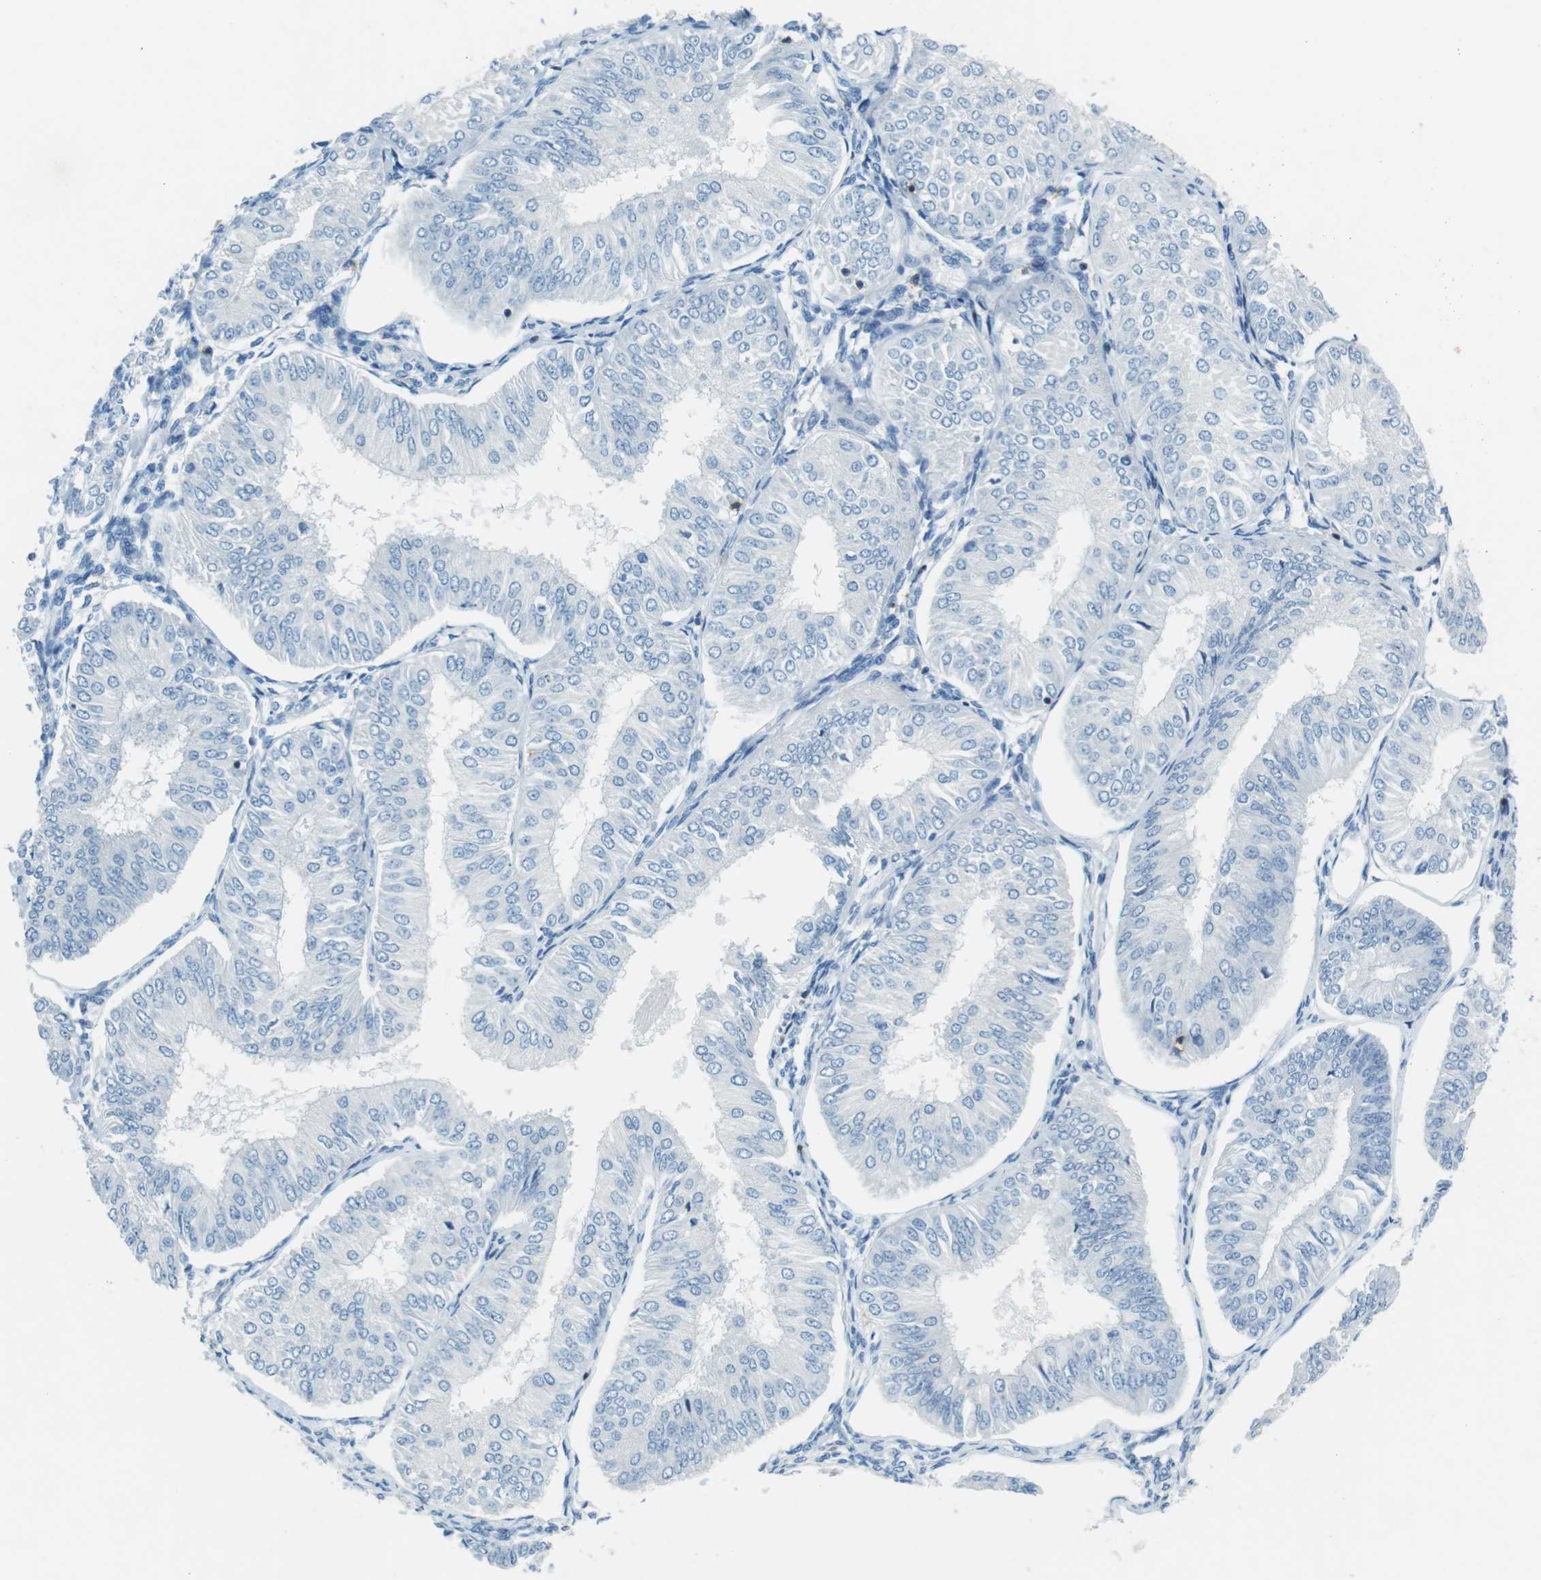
{"staining": {"intensity": "negative", "quantity": "none", "location": "none"}, "tissue": "endometrial cancer", "cell_type": "Tumor cells", "image_type": "cancer", "snomed": [{"axis": "morphology", "description": "Adenocarcinoma, NOS"}, {"axis": "topography", "description": "Endometrium"}], "caption": "The image reveals no significant positivity in tumor cells of adenocarcinoma (endometrial). (IHC, brightfield microscopy, high magnification).", "gene": "LAT", "patient": {"sex": "female", "age": 58}}